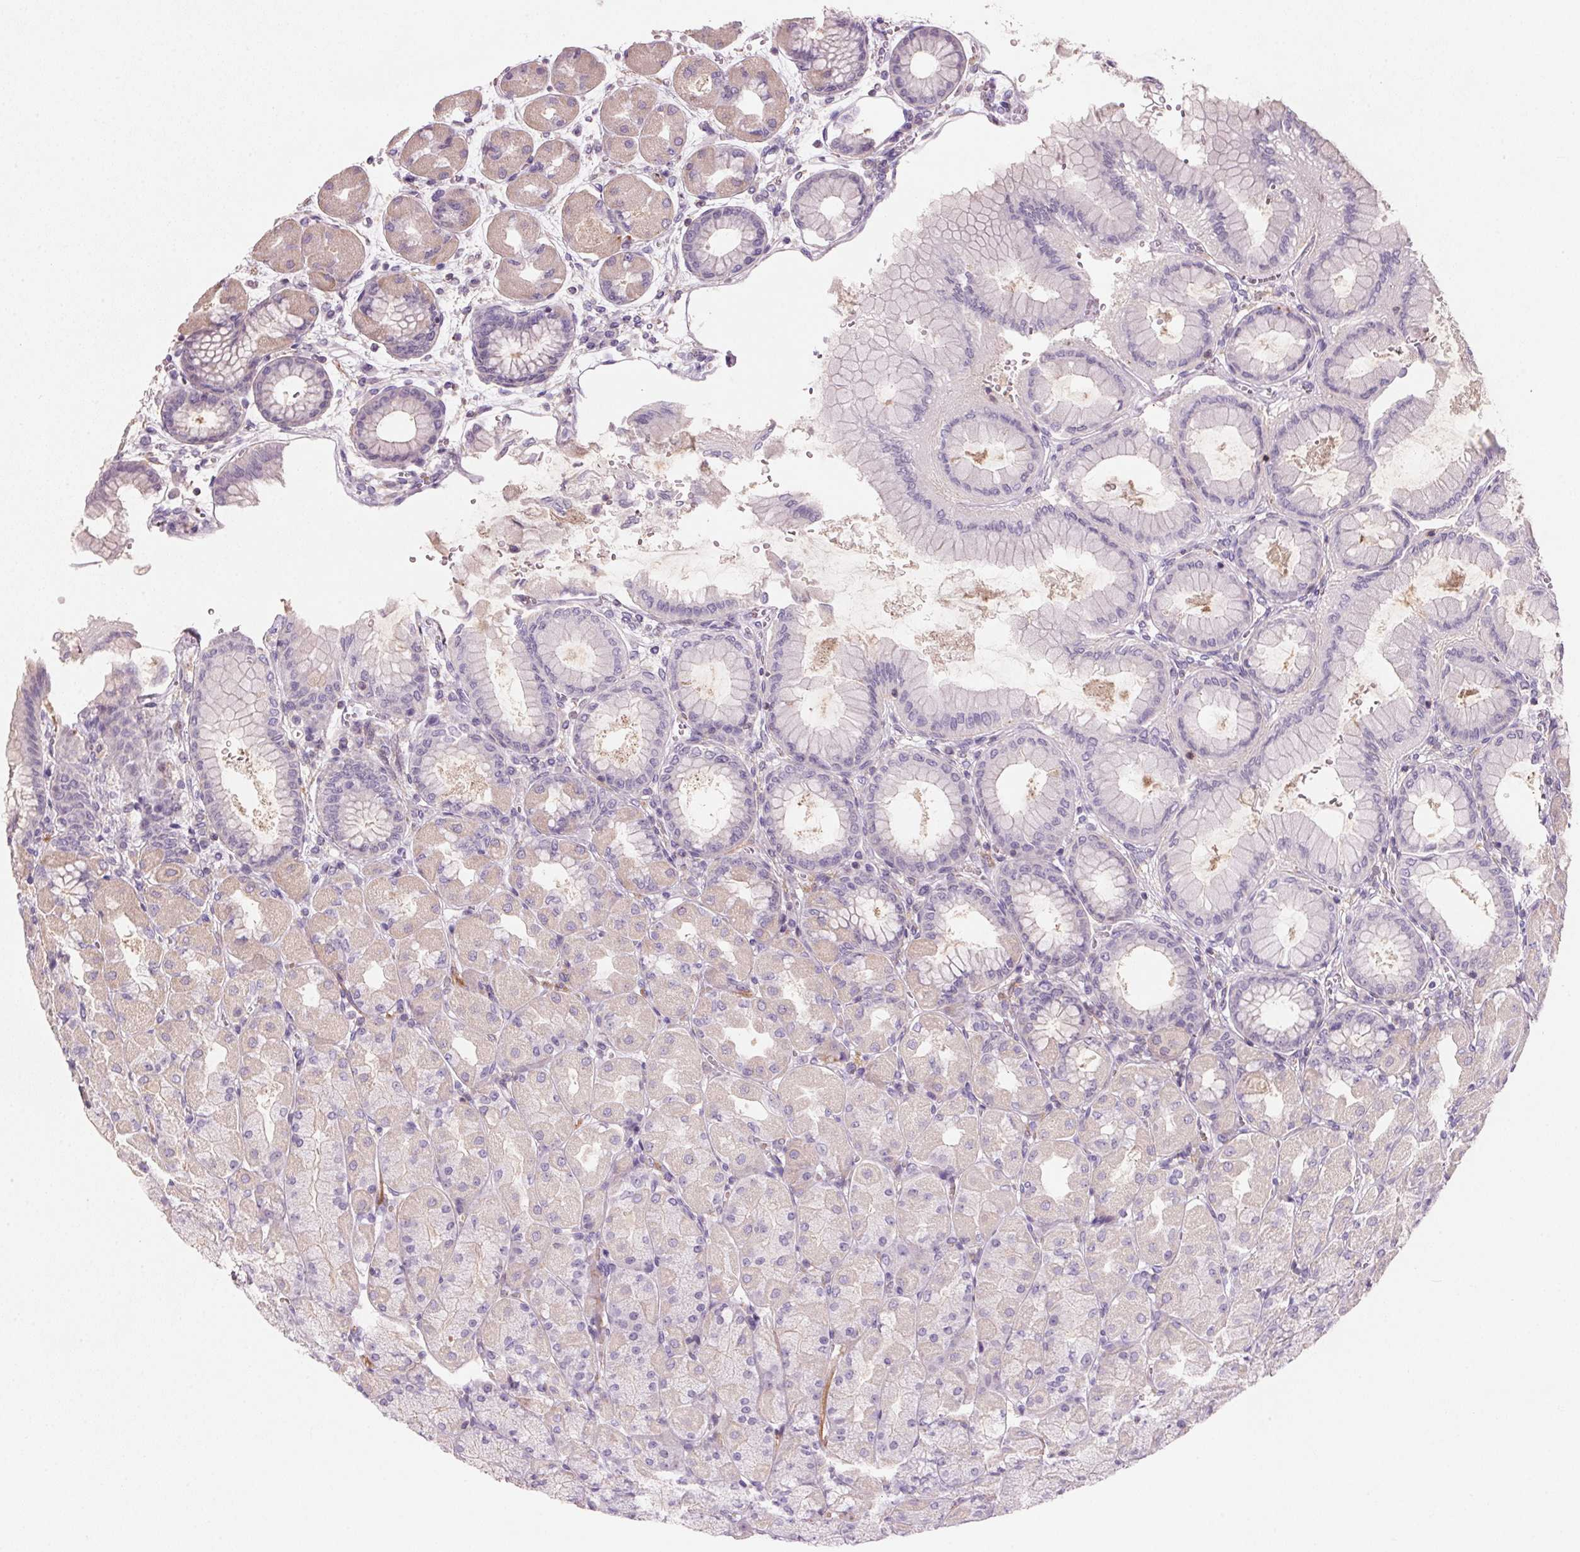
{"staining": {"intensity": "weak", "quantity": "<25%", "location": "cytoplasmic/membranous"}, "tissue": "stomach", "cell_type": "Glandular cells", "image_type": "normal", "snomed": [{"axis": "morphology", "description": "Normal tissue, NOS"}, {"axis": "topography", "description": "Stomach, upper"}], "caption": "Normal stomach was stained to show a protein in brown. There is no significant staining in glandular cells. (Brightfield microscopy of DAB (3,3'-diaminobenzidine) IHC at high magnification).", "gene": "KCNK15", "patient": {"sex": "female", "age": 56}}